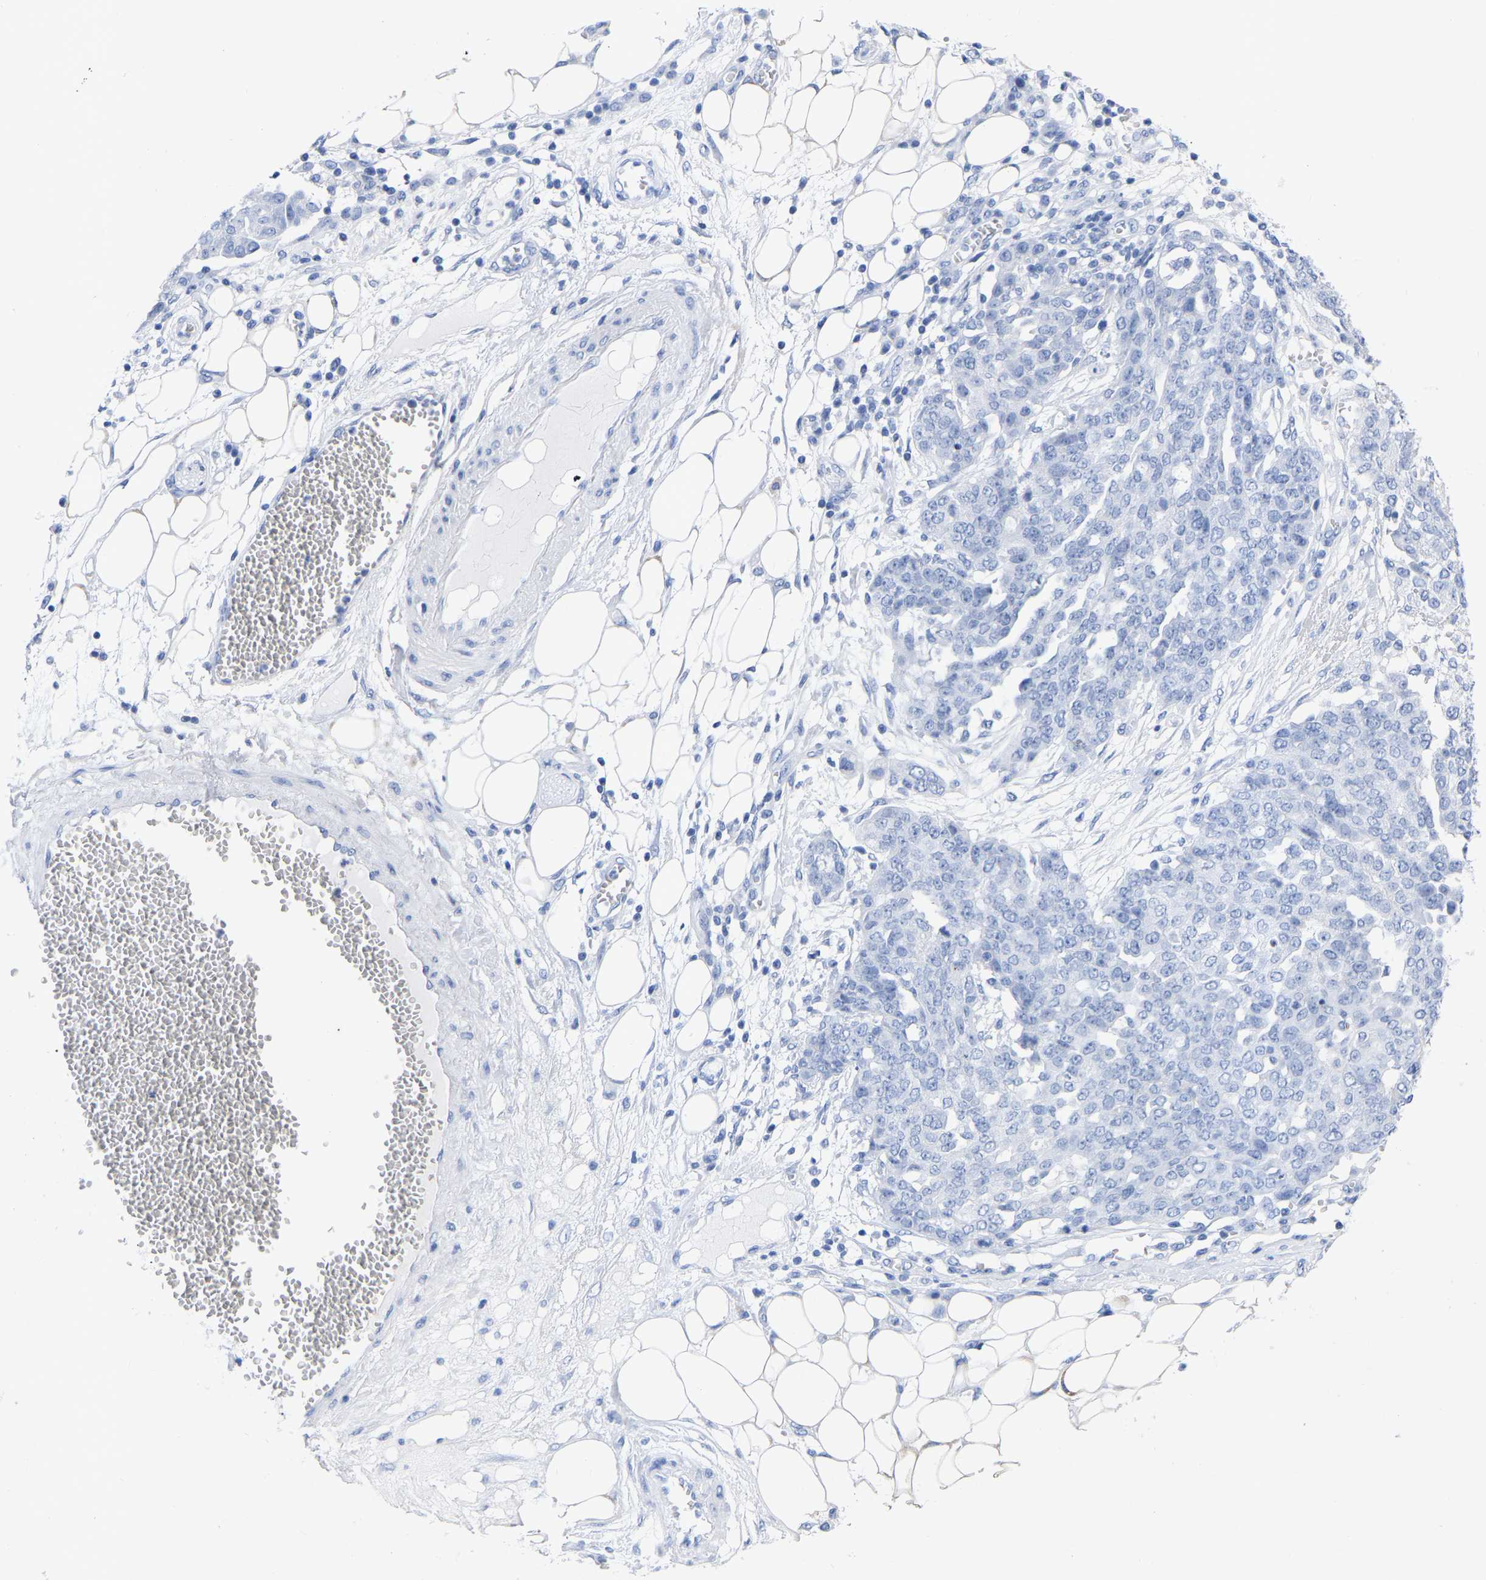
{"staining": {"intensity": "negative", "quantity": "none", "location": "none"}, "tissue": "ovarian cancer", "cell_type": "Tumor cells", "image_type": "cancer", "snomed": [{"axis": "morphology", "description": "Cystadenocarcinoma, serous, NOS"}, {"axis": "topography", "description": "Soft tissue"}, {"axis": "topography", "description": "Ovary"}], "caption": "Ovarian cancer (serous cystadenocarcinoma) stained for a protein using IHC shows no positivity tumor cells.", "gene": "ZNF629", "patient": {"sex": "female", "age": 57}}